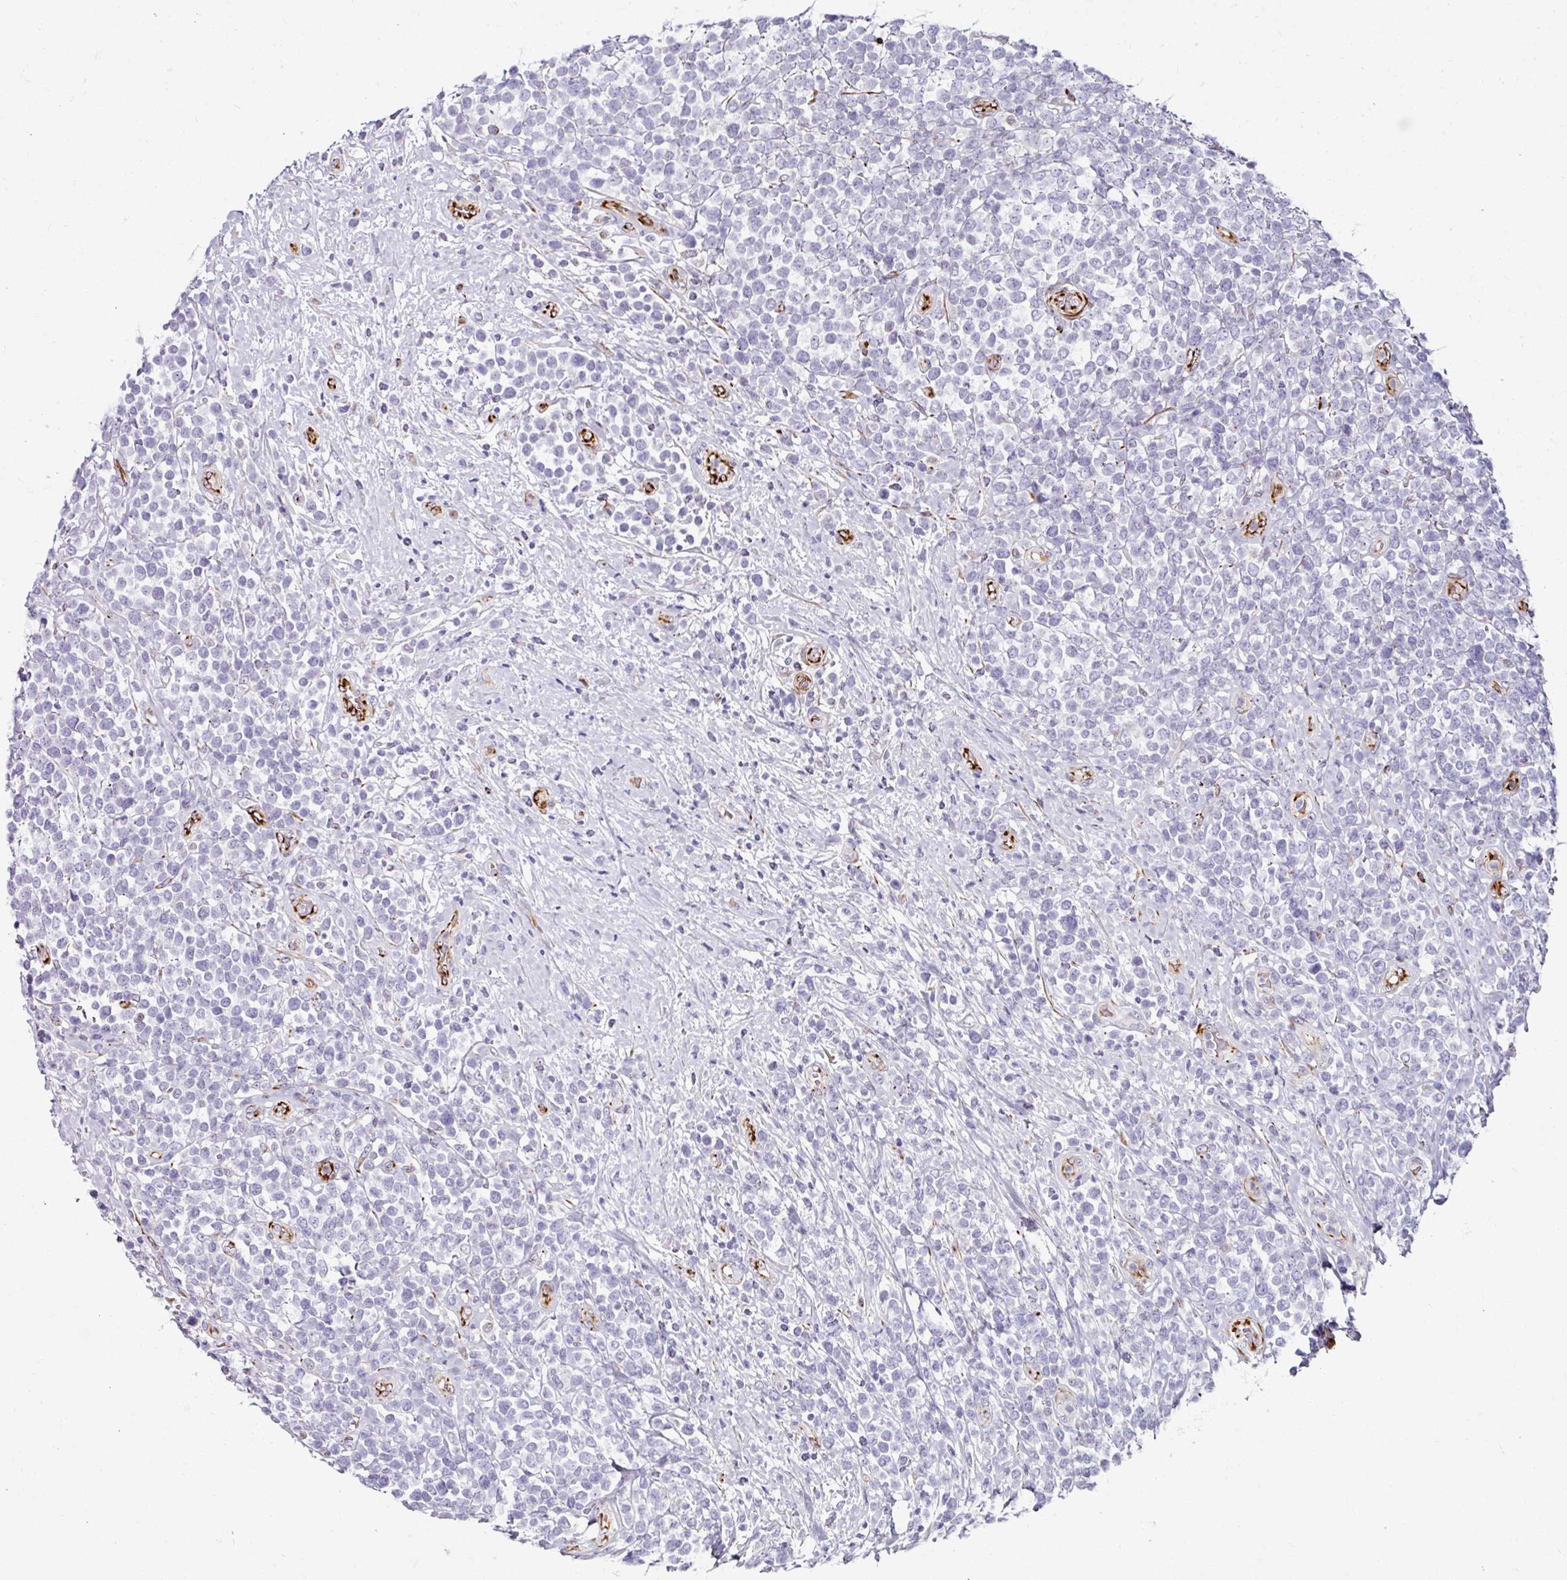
{"staining": {"intensity": "negative", "quantity": "none", "location": "none"}, "tissue": "lymphoma", "cell_type": "Tumor cells", "image_type": "cancer", "snomed": [{"axis": "morphology", "description": "Malignant lymphoma, non-Hodgkin's type, High grade"}, {"axis": "topography", "description": "Soft tissue"}], "caption": "Immunohistochemistry of malignant lymphoma, non-Hodgkin's type (high-grade) exhibits no expression in tumor cells.", "gene": "TMPRSS9", "patient": {"sex": "female", "age": 56}}